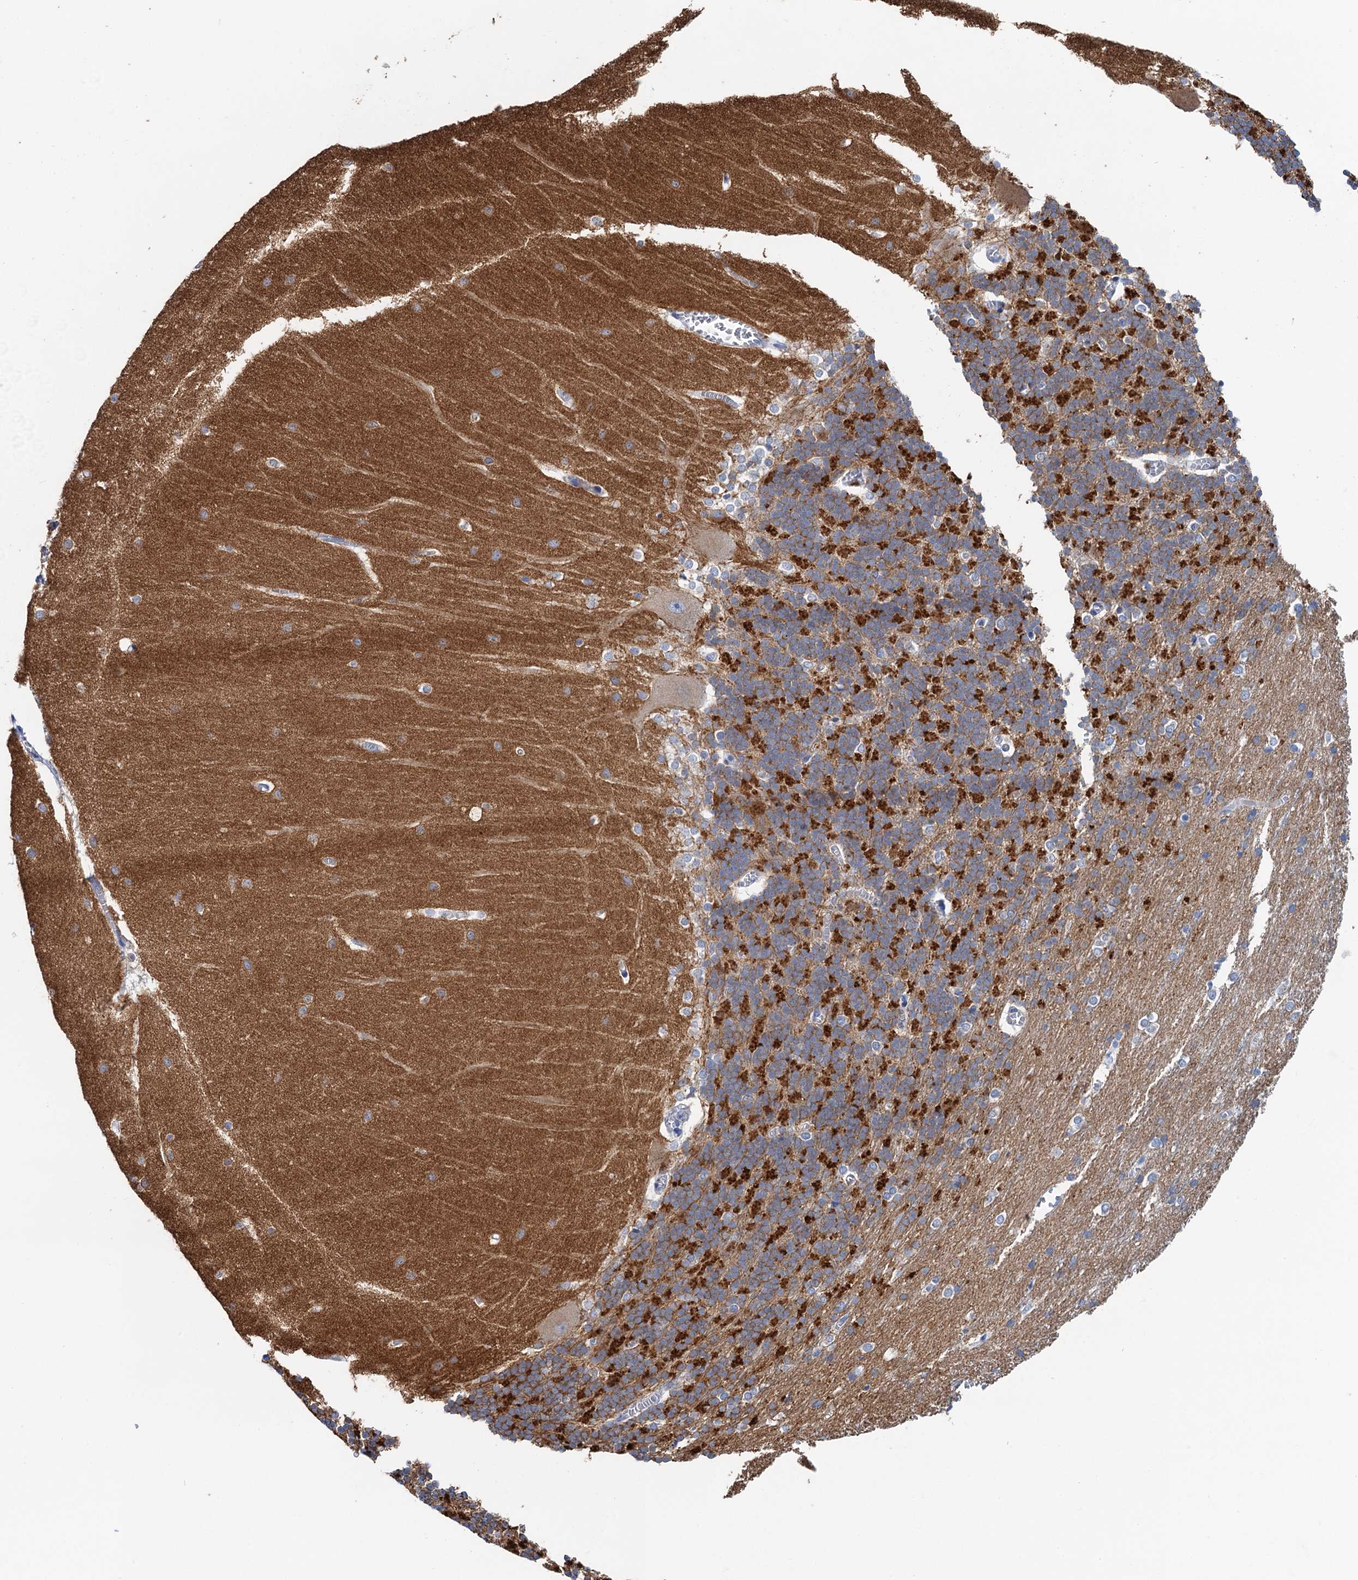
{"staining": {"intensity": "moderate", "quantity": "25%-75%", "location": "cytoplasmic/membranous"}, "tissue": "cerebellum", "cell_type": "Cells in granular layer", "image_type": "normal", "snomed": [{"axis": "morphology", "description": "Normal tissue, NOS"}, {"axis": "topography", "description": "Cerebellum"}], "caption": "Immunohistochemical staining of unremarkable cerebellum shows medium levels of moderate cytoplasmic/membranous positivity in approximately 25%-75% of cells in granular layer.", "gene": "NLRP10", "patient": {"sex": "male", "age": 37}}